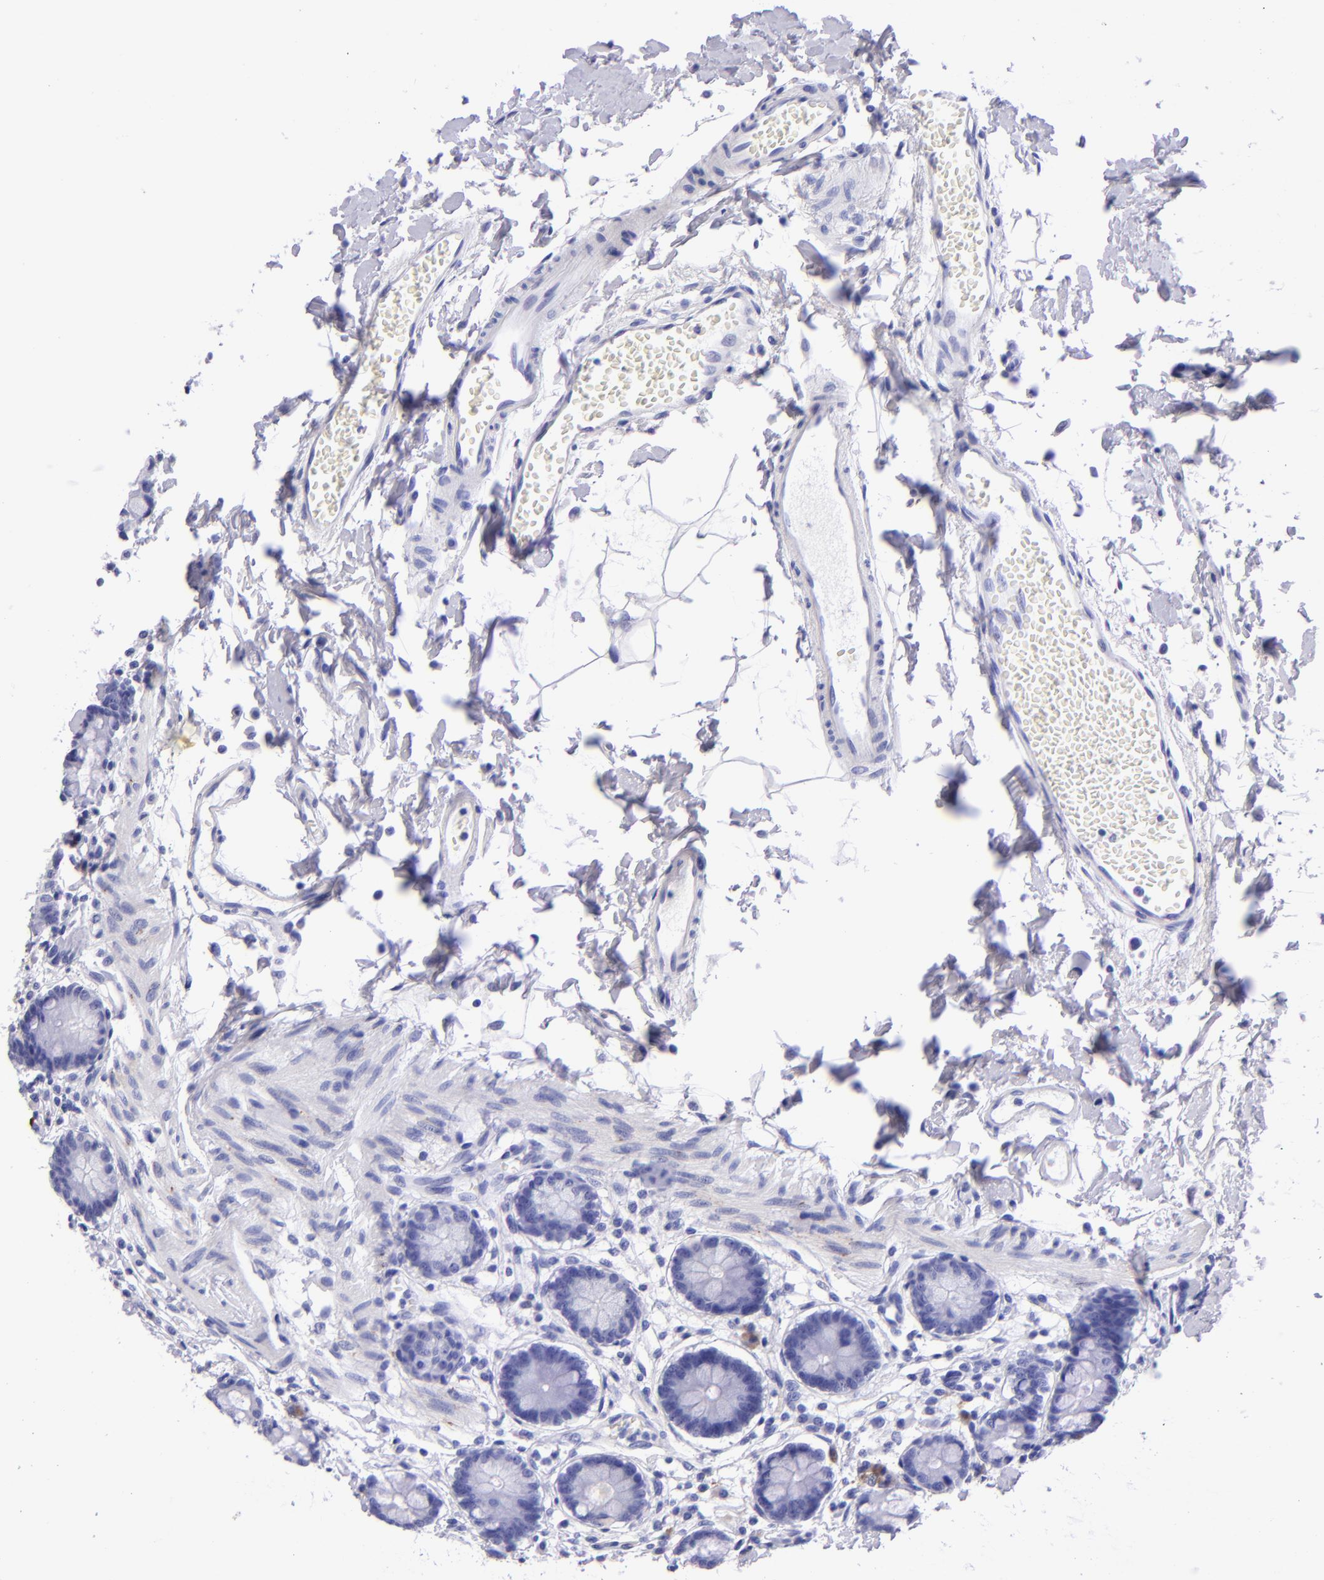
{"staining": {"intensity": "negative", "quantity": "none", "location": "none"}, "tissue": "small intestine", "cell_type": "Glandular cells", "image_type": "normal", "snomed": [{"axis": "morphology", "description": "Normal tissue, NOS"}, {"axis": "topography", "description": "Small intestine"}], "caption": "IHC photomicrograph of normal human small intestine stained for a protein (brown), which shows no positivity in glandular cells. (DAB (3,3'-diaminobenzidine) immunohistochemistry (IHC), high magnification).", "gene": "TYRP1", "patient": {"sex": "female", "age": 61}}